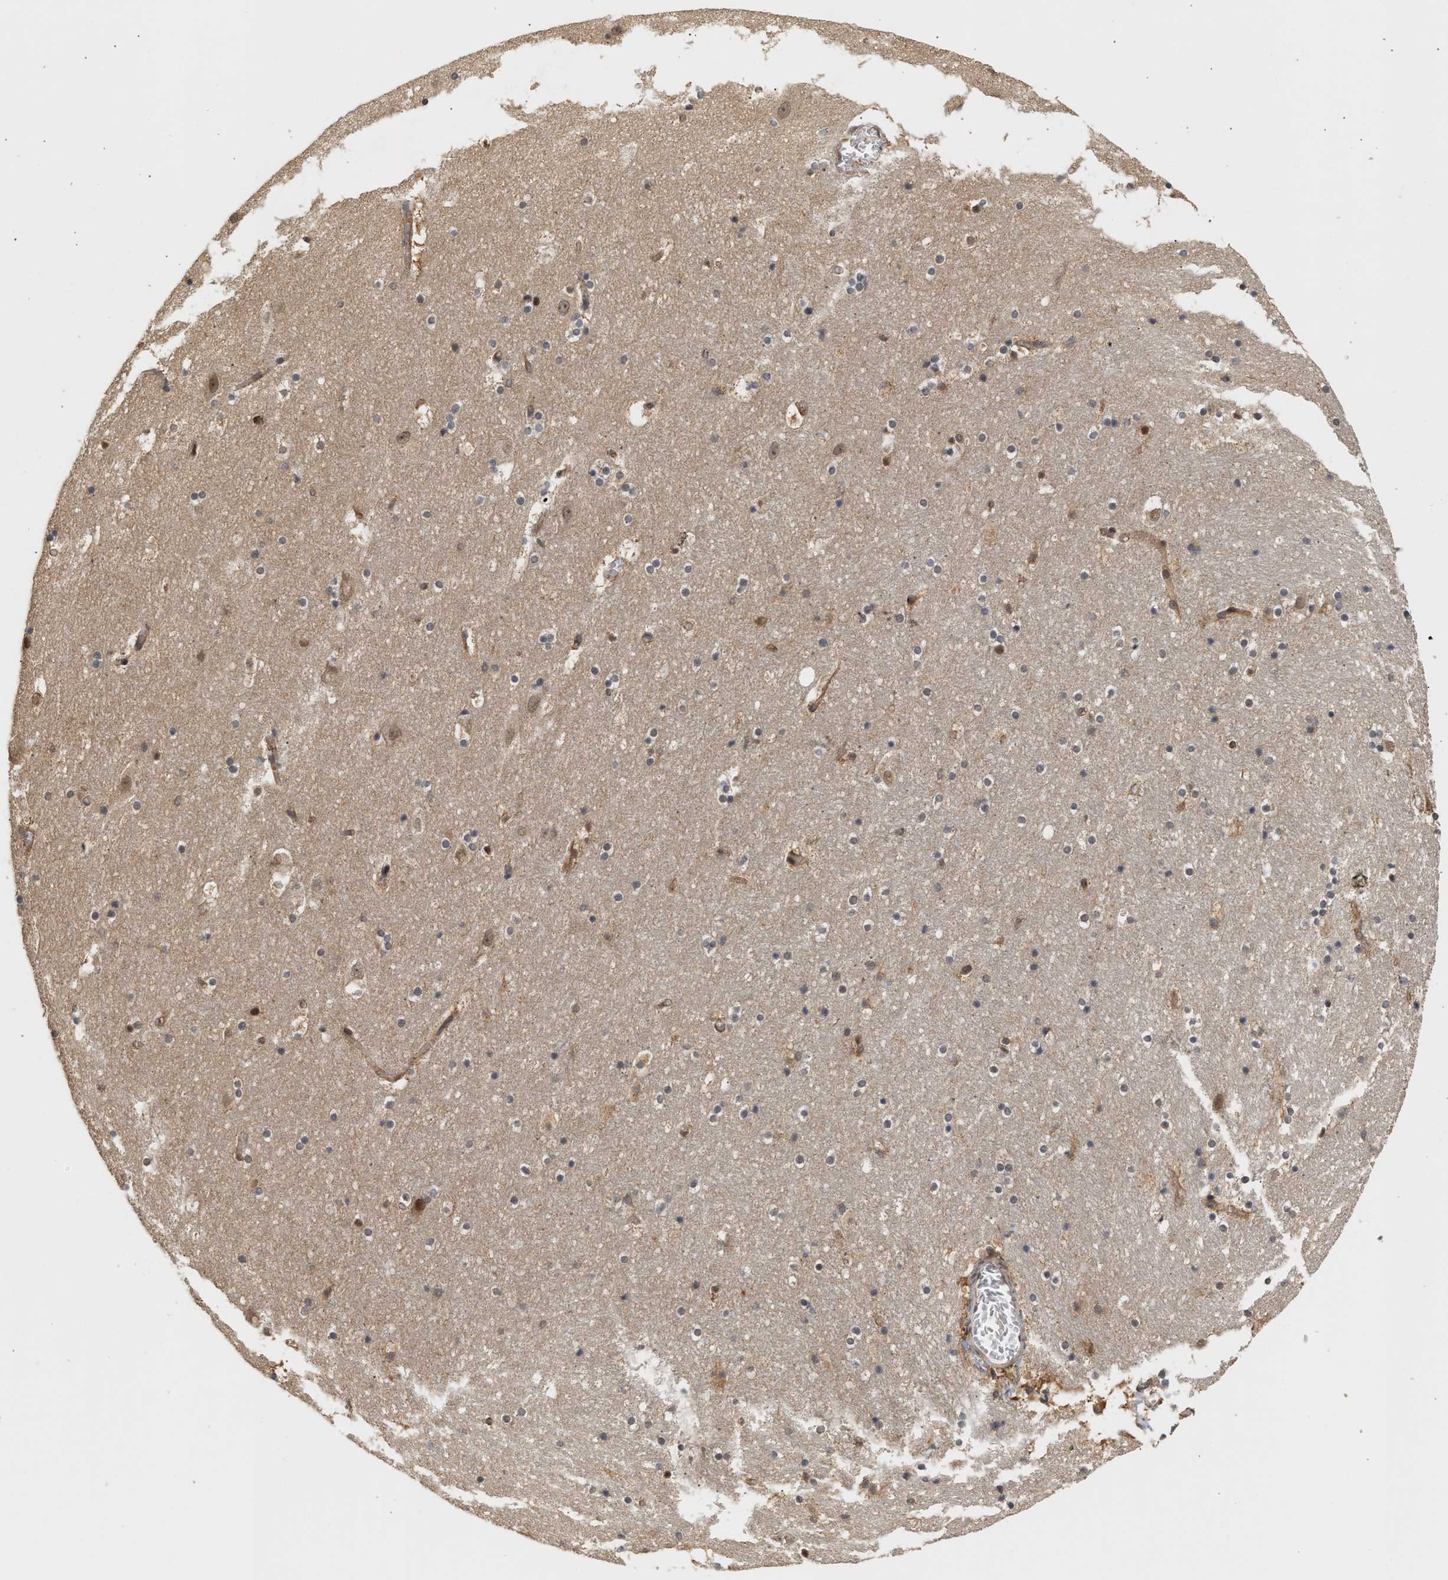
{"staining": {"intensity": "weak", "quantity": "<25%", "location": "nuclear"}, "tissue": "hippocampus", "cell_type": "Glial cells", "image_type": "normal", "snomed": [{"axis": "morphology", "description": "Normal tissue, NOS"}, {"axis": "topography", "description": "Hippocampus"}], "caption": "The immunohistochemistry image has no significant positivity in glial cells of hippocampus. (DAB (3,3'-diaminobenzidine) immunohistochemistry visualized using brightfield microscopy, high magnification).", "gene": "ABHD5", "patient": {"sex": "male", "age": 45}}